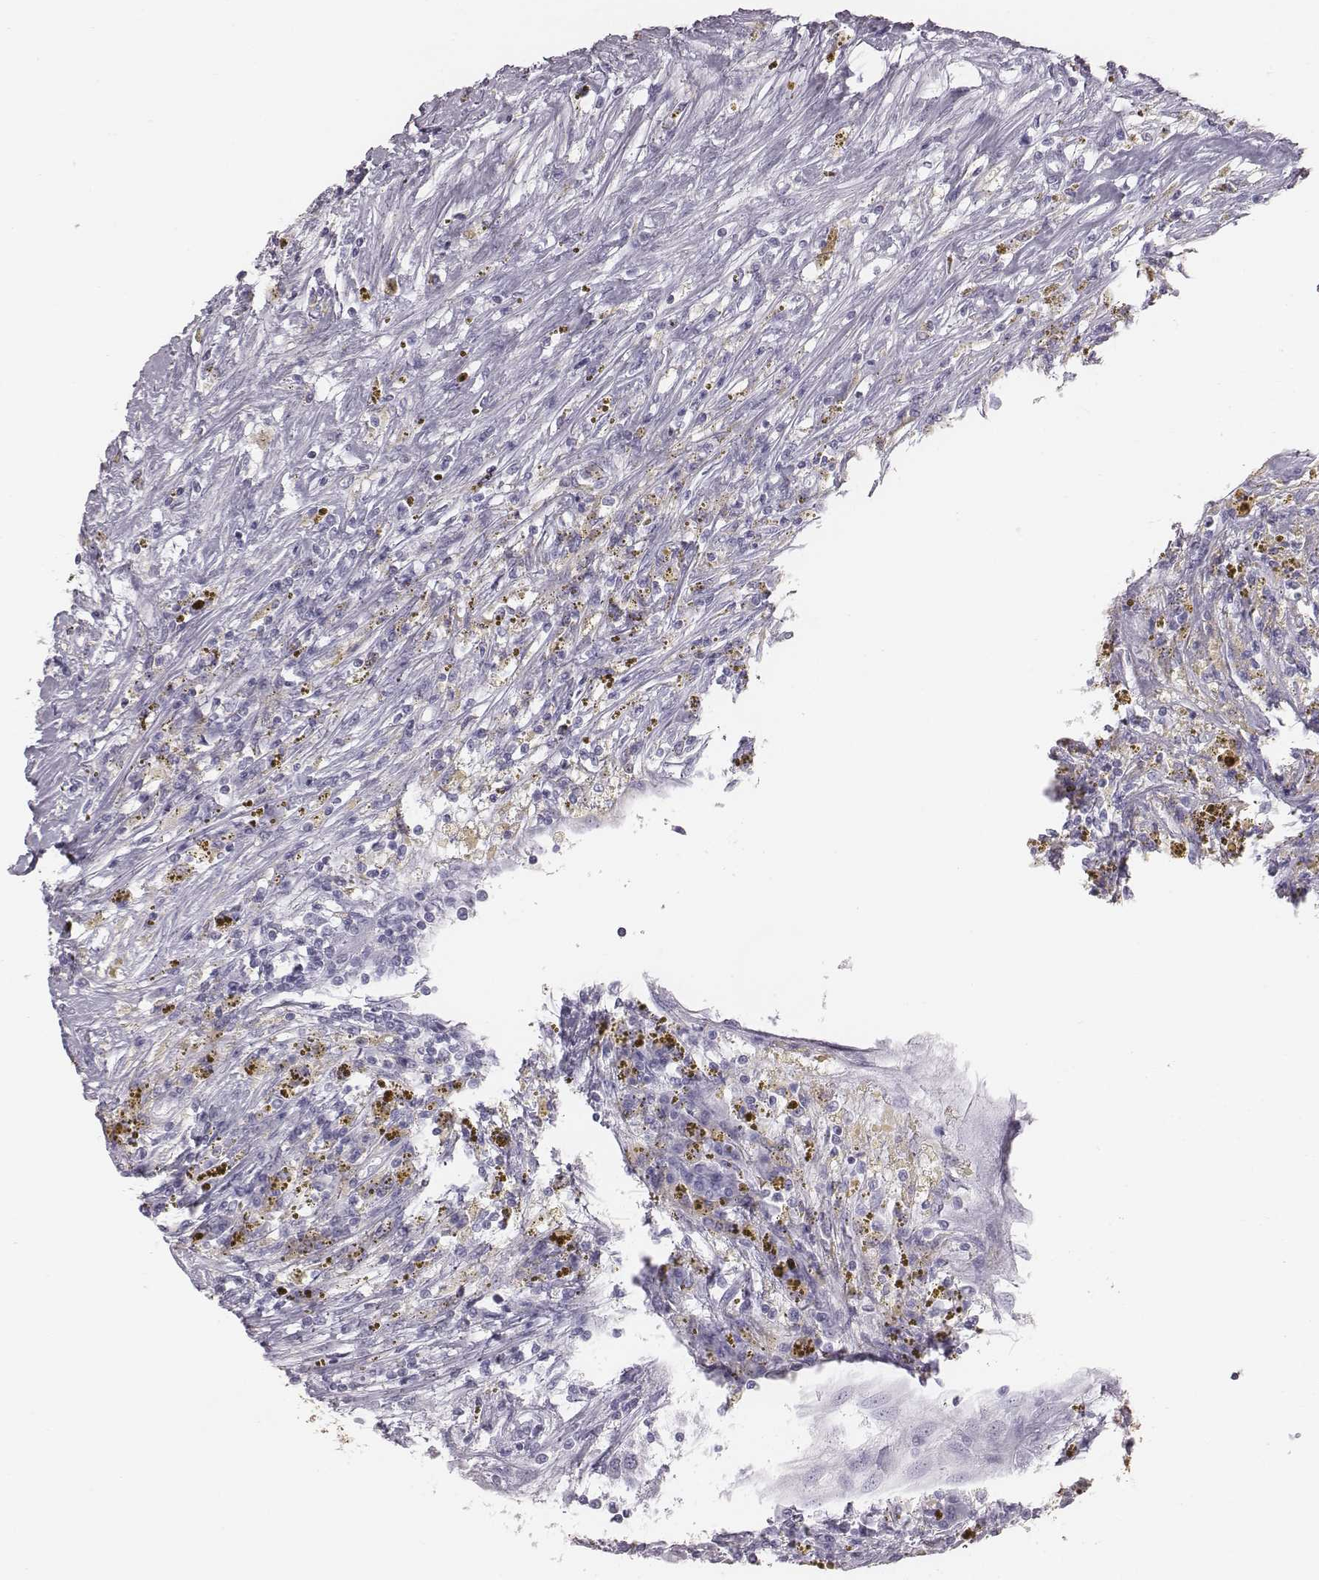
{"staining": {"intensity": "negative", "quantity": "none", "location": "none"}, "tissue": "renal cancer", "cell_type": "Tumor cells", "image_type": "cancer", "snomed": [{"axis": "morphology", "description": "Adenocarcinoma, NOS"}, {"axis": "topography", "description": "Kidney"}], "caption": "This is an IHC photomicrograph of adenocarcinoma (renal). There is no positivity in tumor cells.", "gene": "C6orf58", "patient": {"sex": "female", "age": 67}}